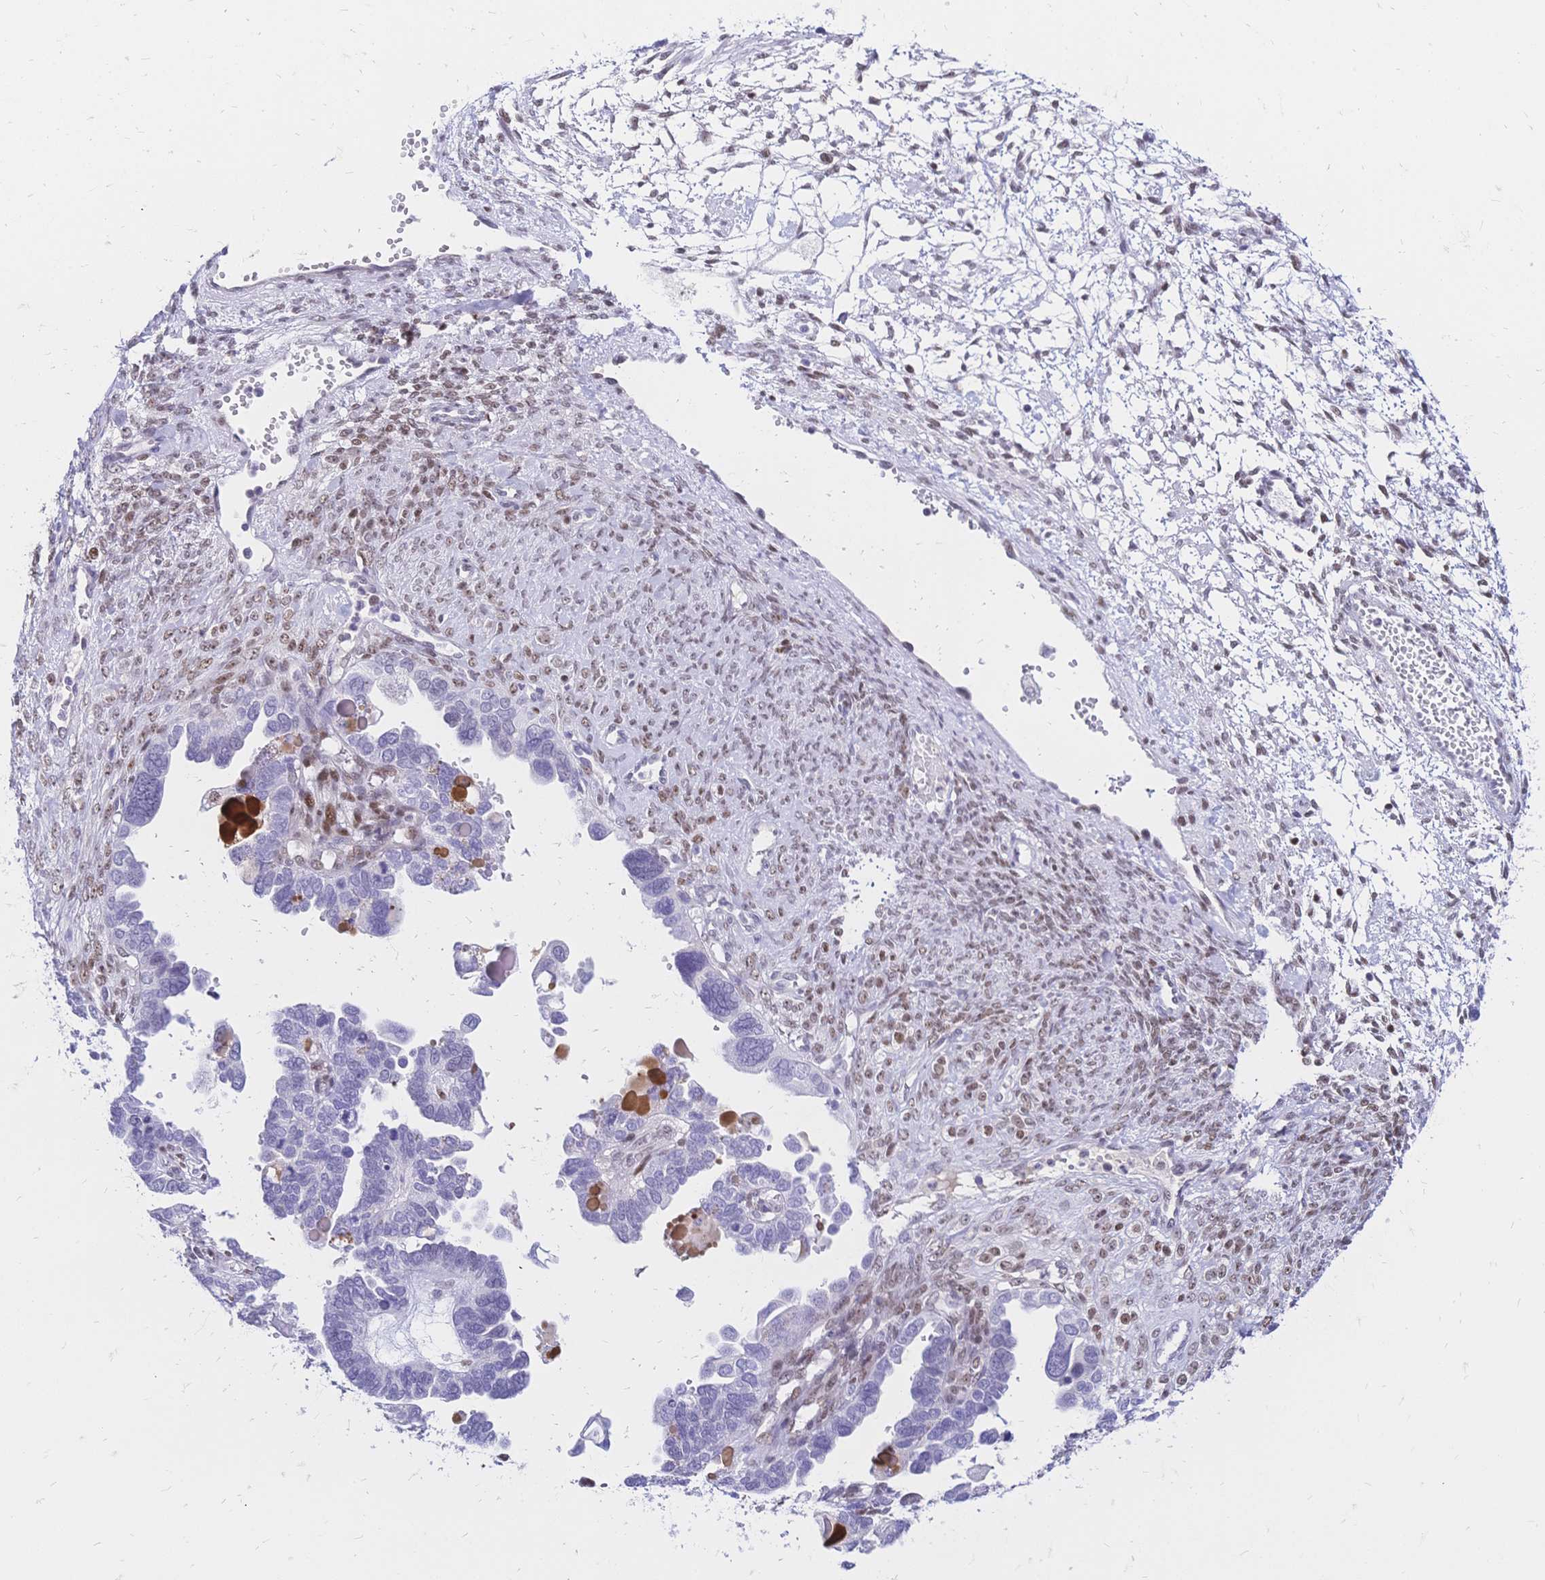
{"staining": {"intensity": "negative", "quantity": "none", "location": "none"}, "tissue": "ovarian cancer", "cell_type": "Tumor cells", "image_type": "cancer", "snomed": [{"axis": "morphology", "description": "Cystadenocarcinoma, serous, NOS"}, {"axis": "topography", "description": "Ovary"}], "caption": "Immunohistochemistry image of human ovarian cancer stained for a protein (brown), which demonstrates no expression in tumor cells.", "gene": "NFIC", "patient": {"sex": "female", "age": 51}}